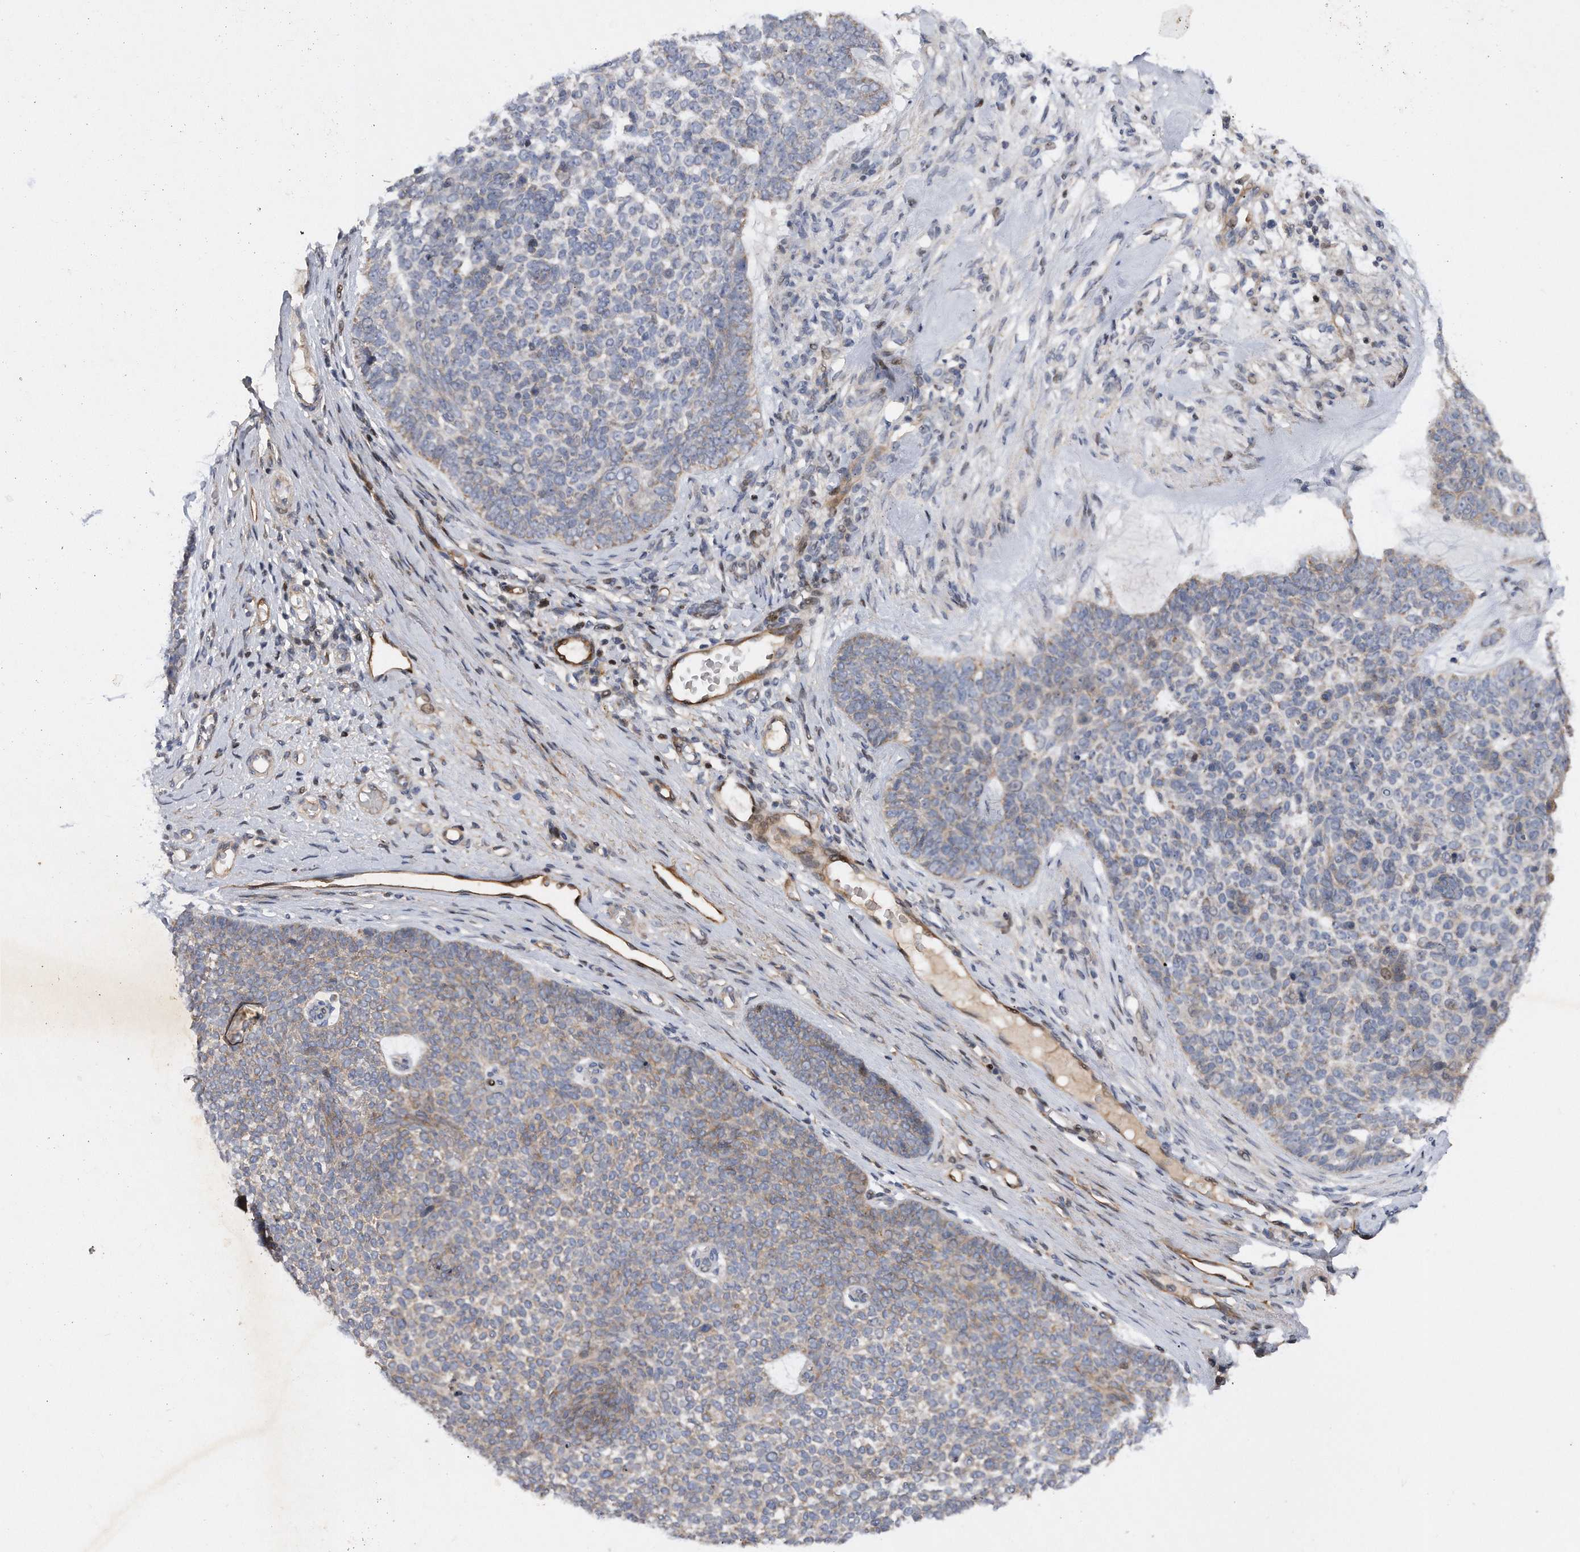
{"staining": {"intensity": "weak", "quantity": "<25%", "location": "cytoplasmic/membranous"}, "tissue": "skin cancer", "cell_type": "Tumor cells", "image_type": "cancer", "snomed": [{"axis": "morphology", "description": "Basal cell carcinoma"}, {"axis": "topography", "description": "Skin"}], "caption": "The photomicrograph demonstrates no significant positivity in tumor cells of skin cancer. (Brightfield microscopy of DAB immunohistochemistry (IHC) at high magnification).", "gene": "CDH12", "patient": {"sex": "female", "age": 81}}